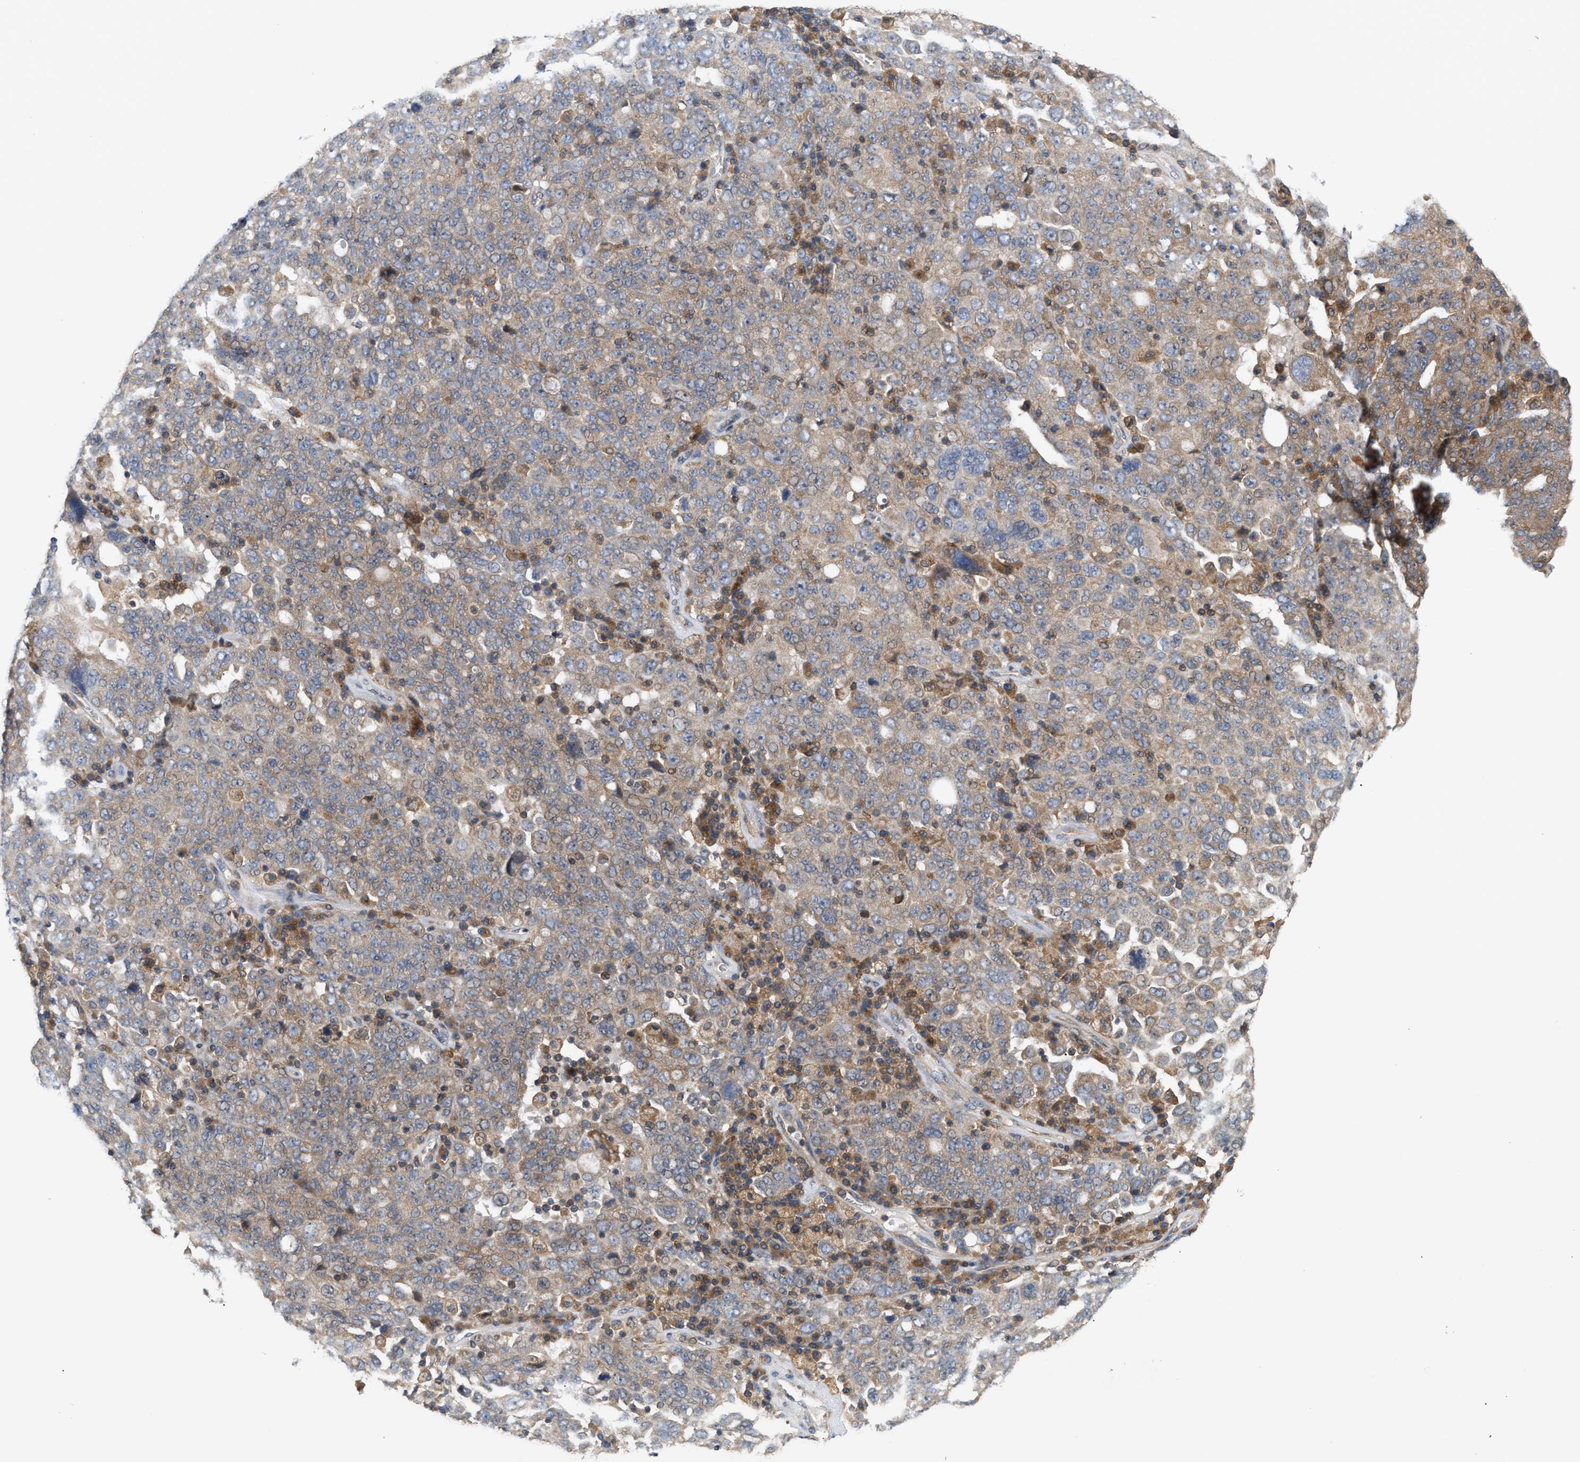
{"staining": {"intensity": "moderate", "quantity": ">75%", "location": "cytoplasmic/membranous"}, "tissue": "ovarian cancer", "cell_type": "Tumor cells", "image_type": "cancer", "snomed": [{"axis": "morphology", "description": "Carcinoma, endometroid"}, {"axis": "topography", "description": "Ovary"}], "caption": "Approximately >75% of tumor cells in human ovarian cancer demonstrate moderate cytoplasmic/membranous protein positivity as visualized by brown immunohistochemical staining.", "gene": "DBNL", "patient": {"sex": "female", "age": 62}}